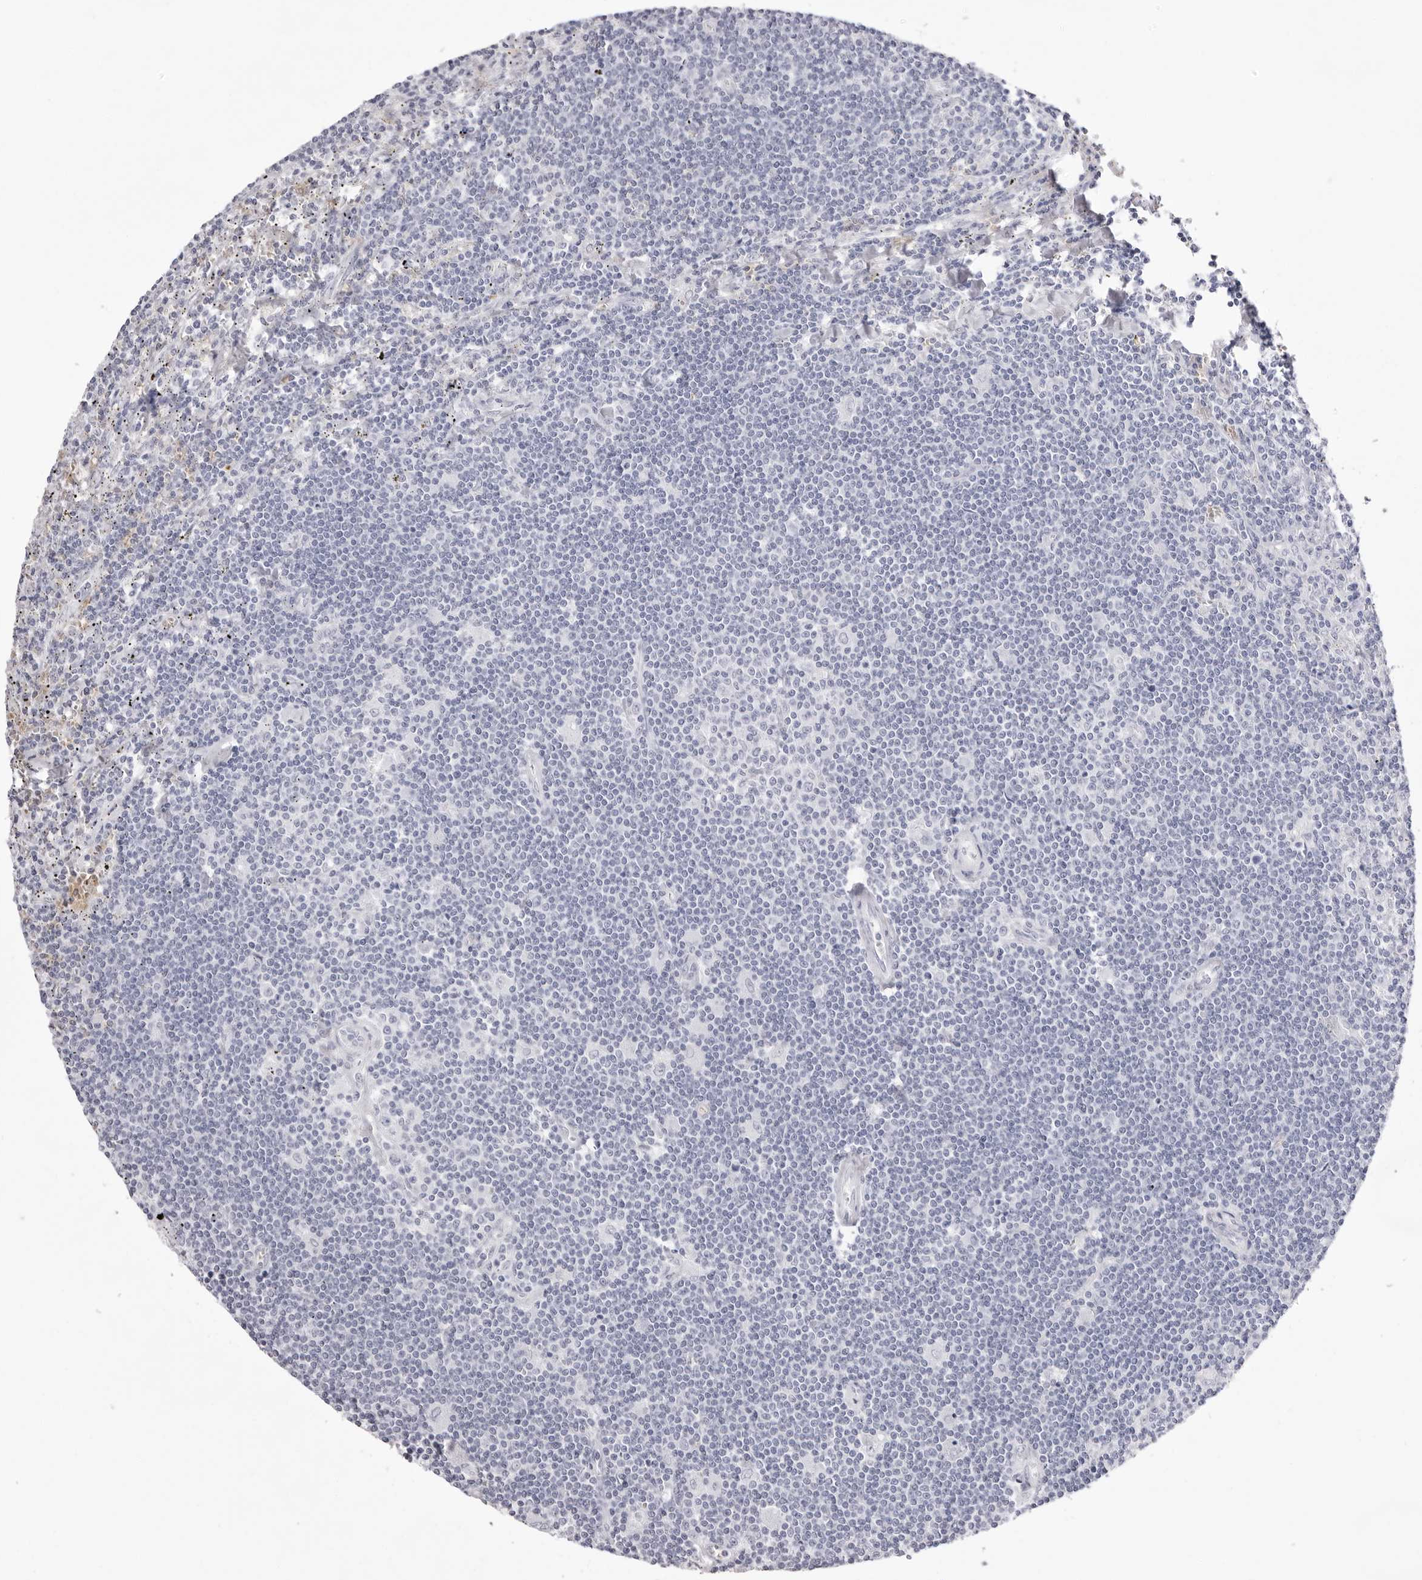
{"staining": {"intensity": "negative", "quantity": "none", "location": "none"}, "tissue": "lymphoma", "cell_type": "Tumor cells", "image_type": "cancer", "snomed": [{"axis": "morphology", "description": "Malignant lymphoma, non-Hodgkin's type, Low grade"}, {"axis": "topography", "description": "Spleen"}], "caption": "This is a photomicrograph of immunohistochemistry (IHC) staining of malignant lymphoma, non-Hodgkin's type (low-grade), which shows no staining in tumor cells.", "gene": "SPTA1", "patient": {"sex": "male", "age": 76}}